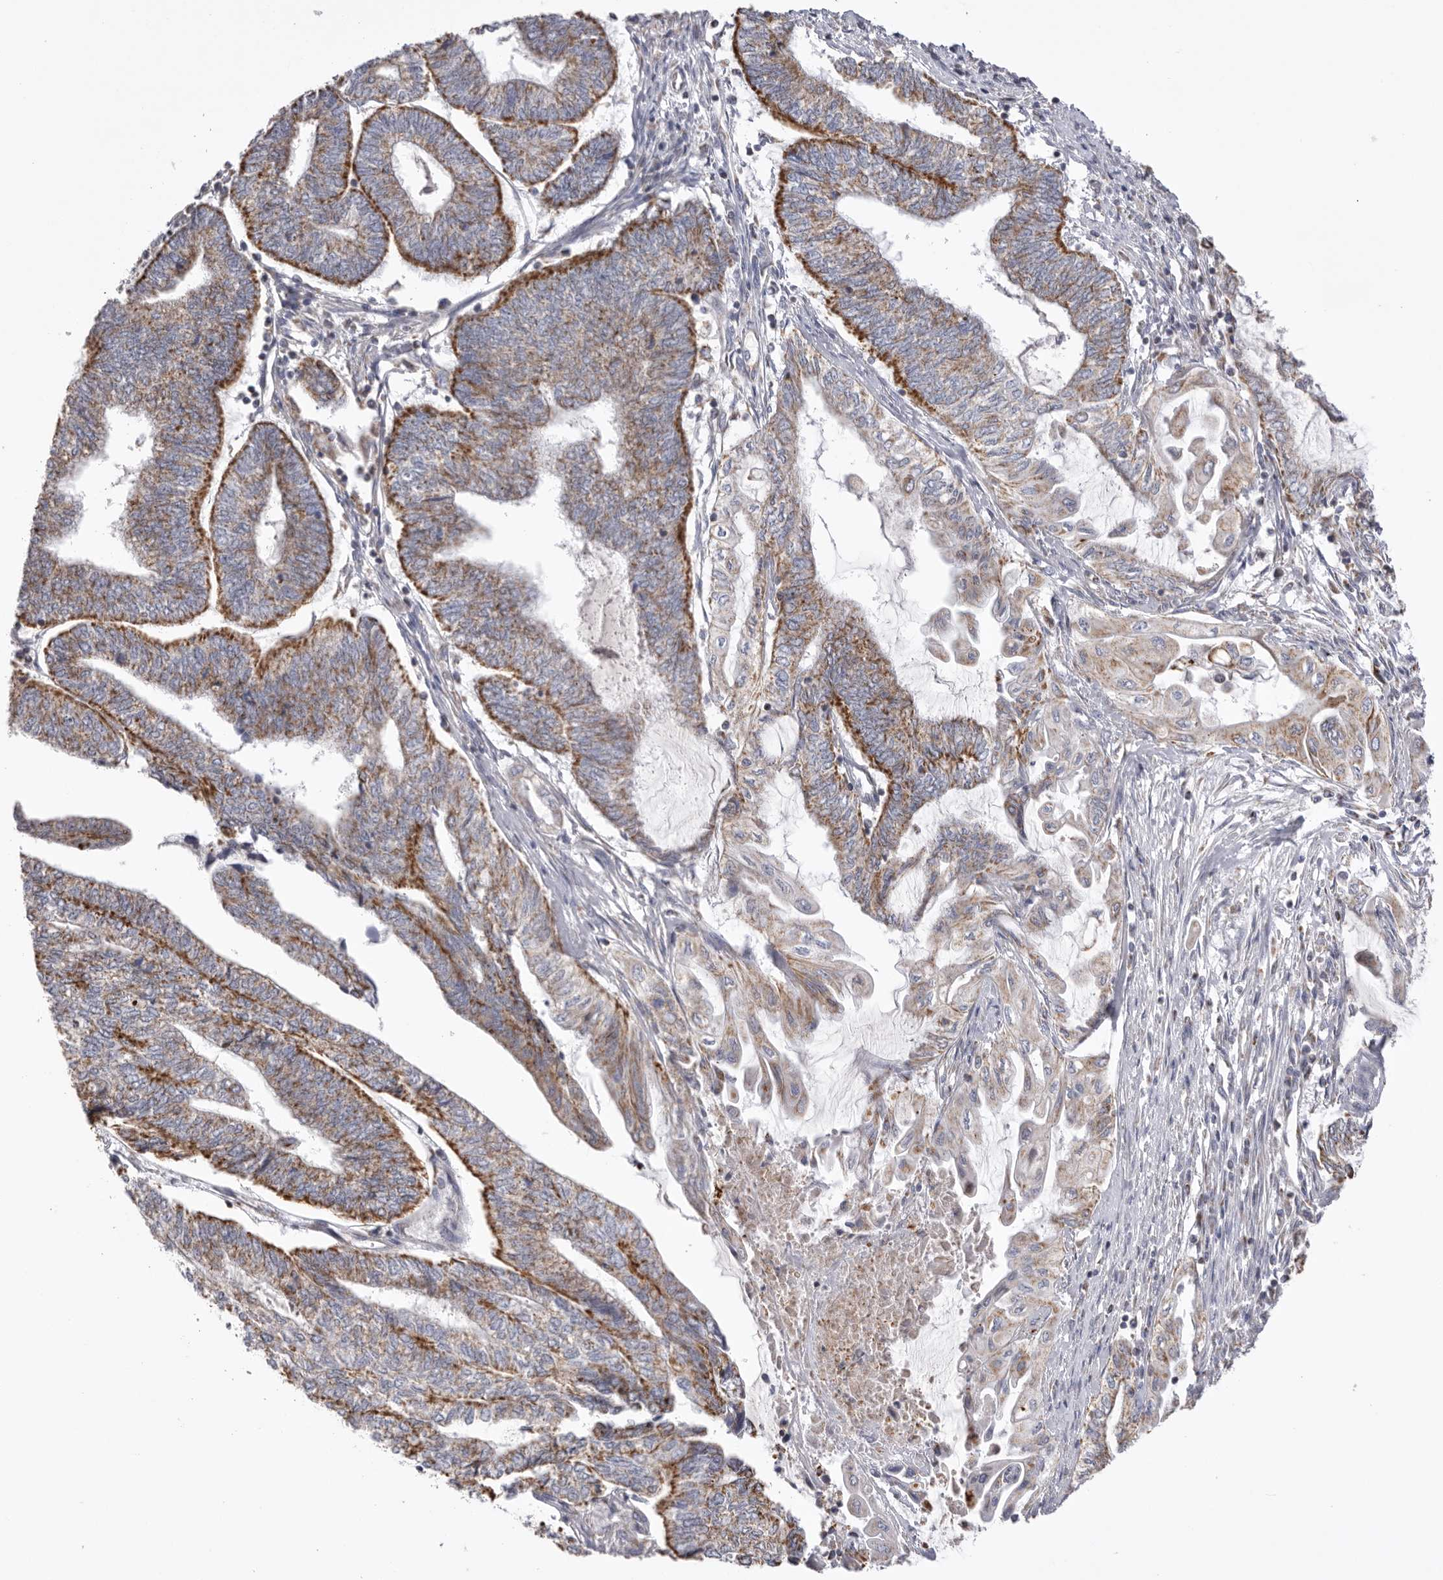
{"staining": {"intensity": "strong", "quantity": "25%-75%", "location": "cytoplasmic/membranous"}, "tissue": "endometrial cancer", "cell_type": "Tumor cells", "image_type": "cancer", "snomed": [{"axis": "morphology", "description": "Adenocarcinoma, NOS"}, {"axis": "topography", "description": "Uterus"}, {"axis": "topography", "description": "Endometrium"}], "caption": "Tumor cells show high levels of strong cytoplasmic/membranous positivity in about 25%-75% of cells in human endometrial cancer.", "gene": "VDAC3", "patient": {"sex": "female", "age": 70}}